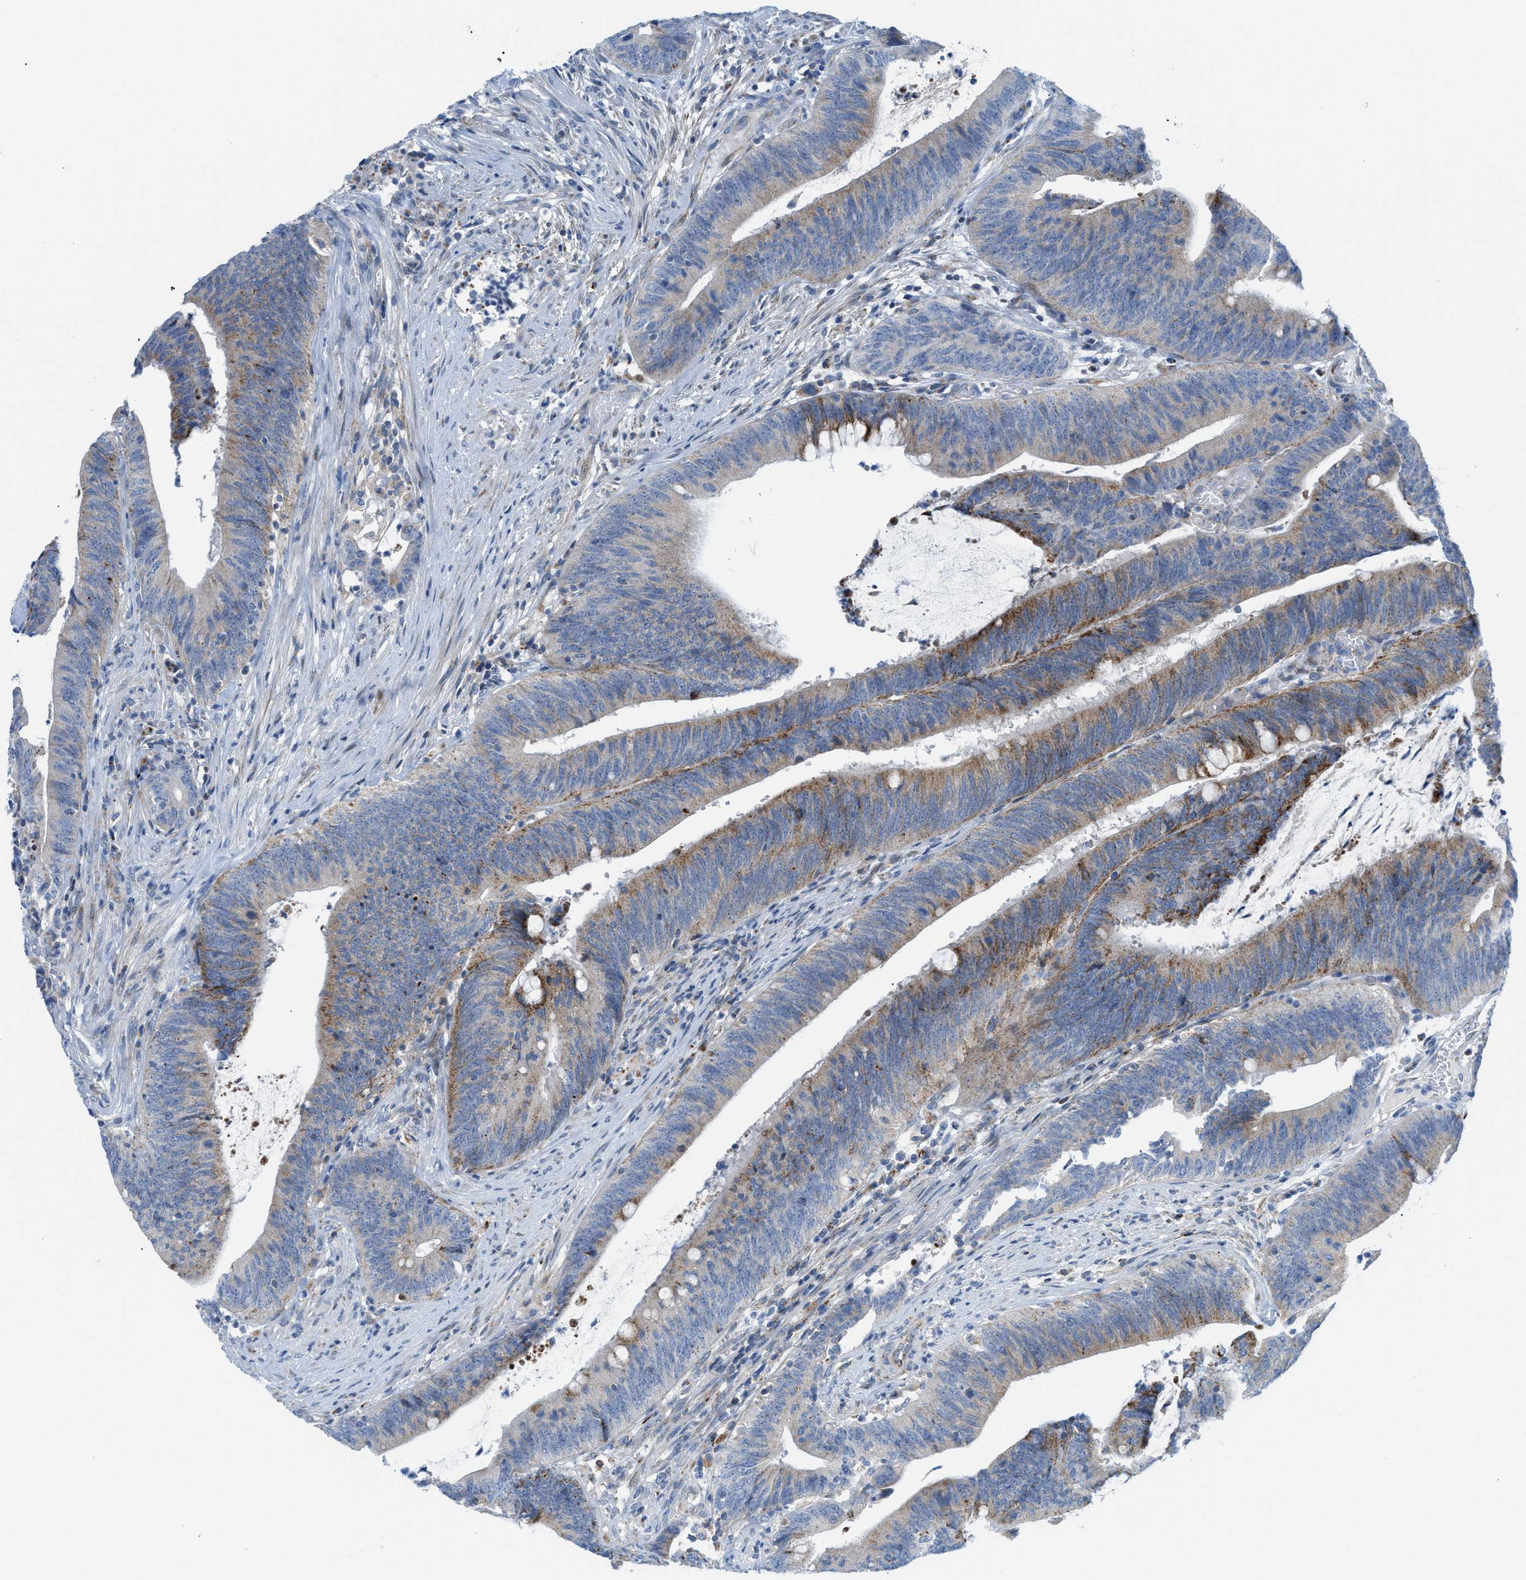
{"staining": {"intensity": "moderate", "quantity": "25%-75%", "location": "cytoplasmic/membranous"}, "tissue": "colorectal cancer", "cell_type": "Tumor cells", "image_type": "cancer", "snomed": [{"axis": "morphology", "description": "Normal tissue, NOS"}, {"axis": "morphology", "description": "Adenocarcinoma, NOS"}, {"axis": "topography", "description": "Rectum"}], "caption": "IHC of colorectal cancer (adenocarcinoma) reveals medium levels of moderate cytoplasmic/membranous expression in approximately 25%-75% of tumor cells. (DAB IHC with brightfield microscopy, high magnification).", "gene": "RBBP9", "patient": {"sex": "female", "age": 66}}